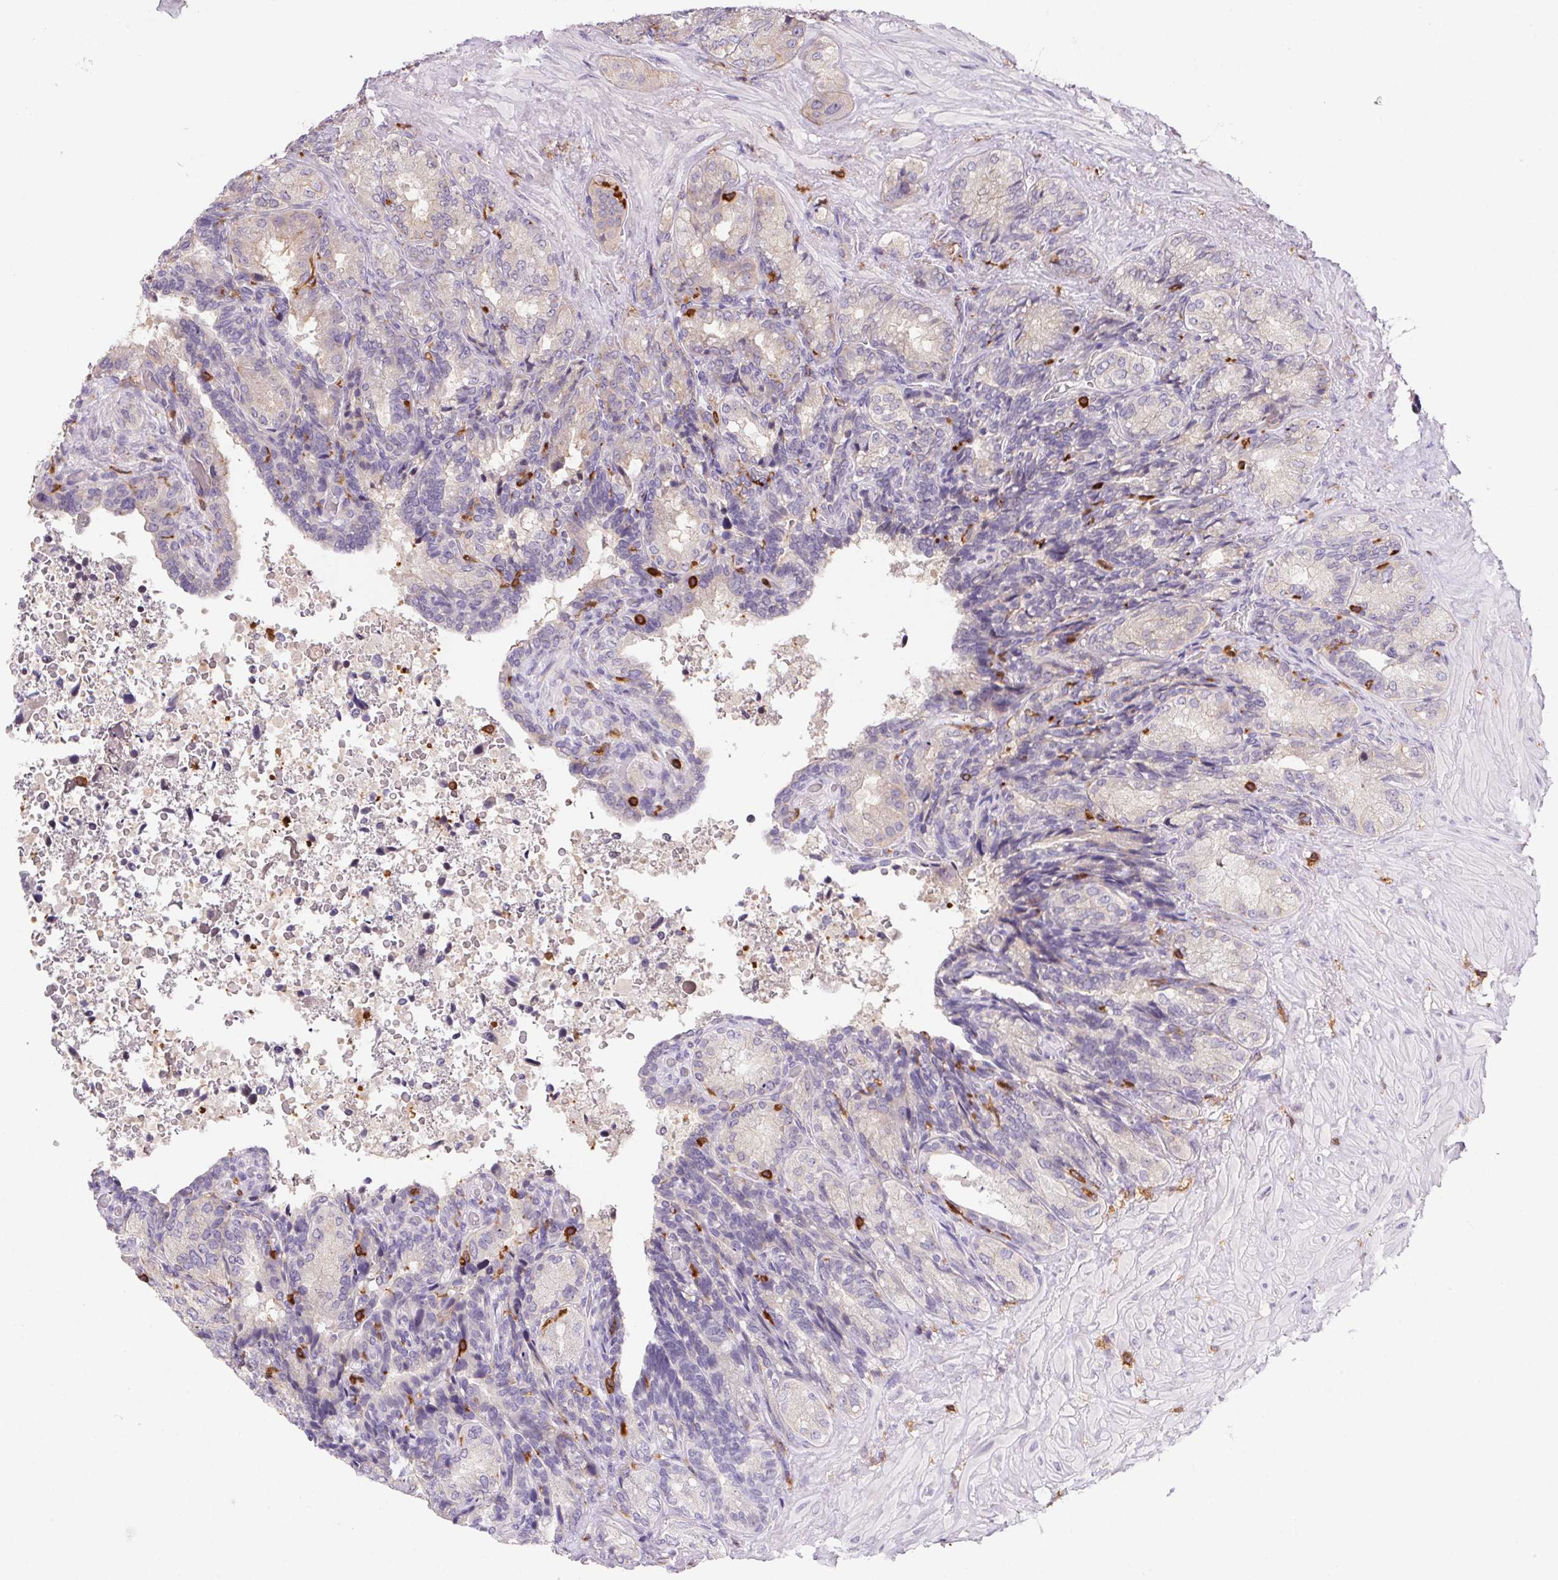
{"staining": {"intensity": "negative", "quantity": "none", "location": "none"}, "tissue": "seminal vesicle", "cell_type": "Glandular cells", "image_type": "normal", "snomed": [{"axis": "morphology", "description": "Normal tissue, NOS"}, {"axis": "topography", "description": "Seminal veicle"}], "caption": "There is no significant expression in glandular cells of seminal vesicle. (DAB (3,3'-diaminobenzidine) IHC, high magnification).", "gene": "APBB1IP", "patient": {"sex": "male", "age": 68}}